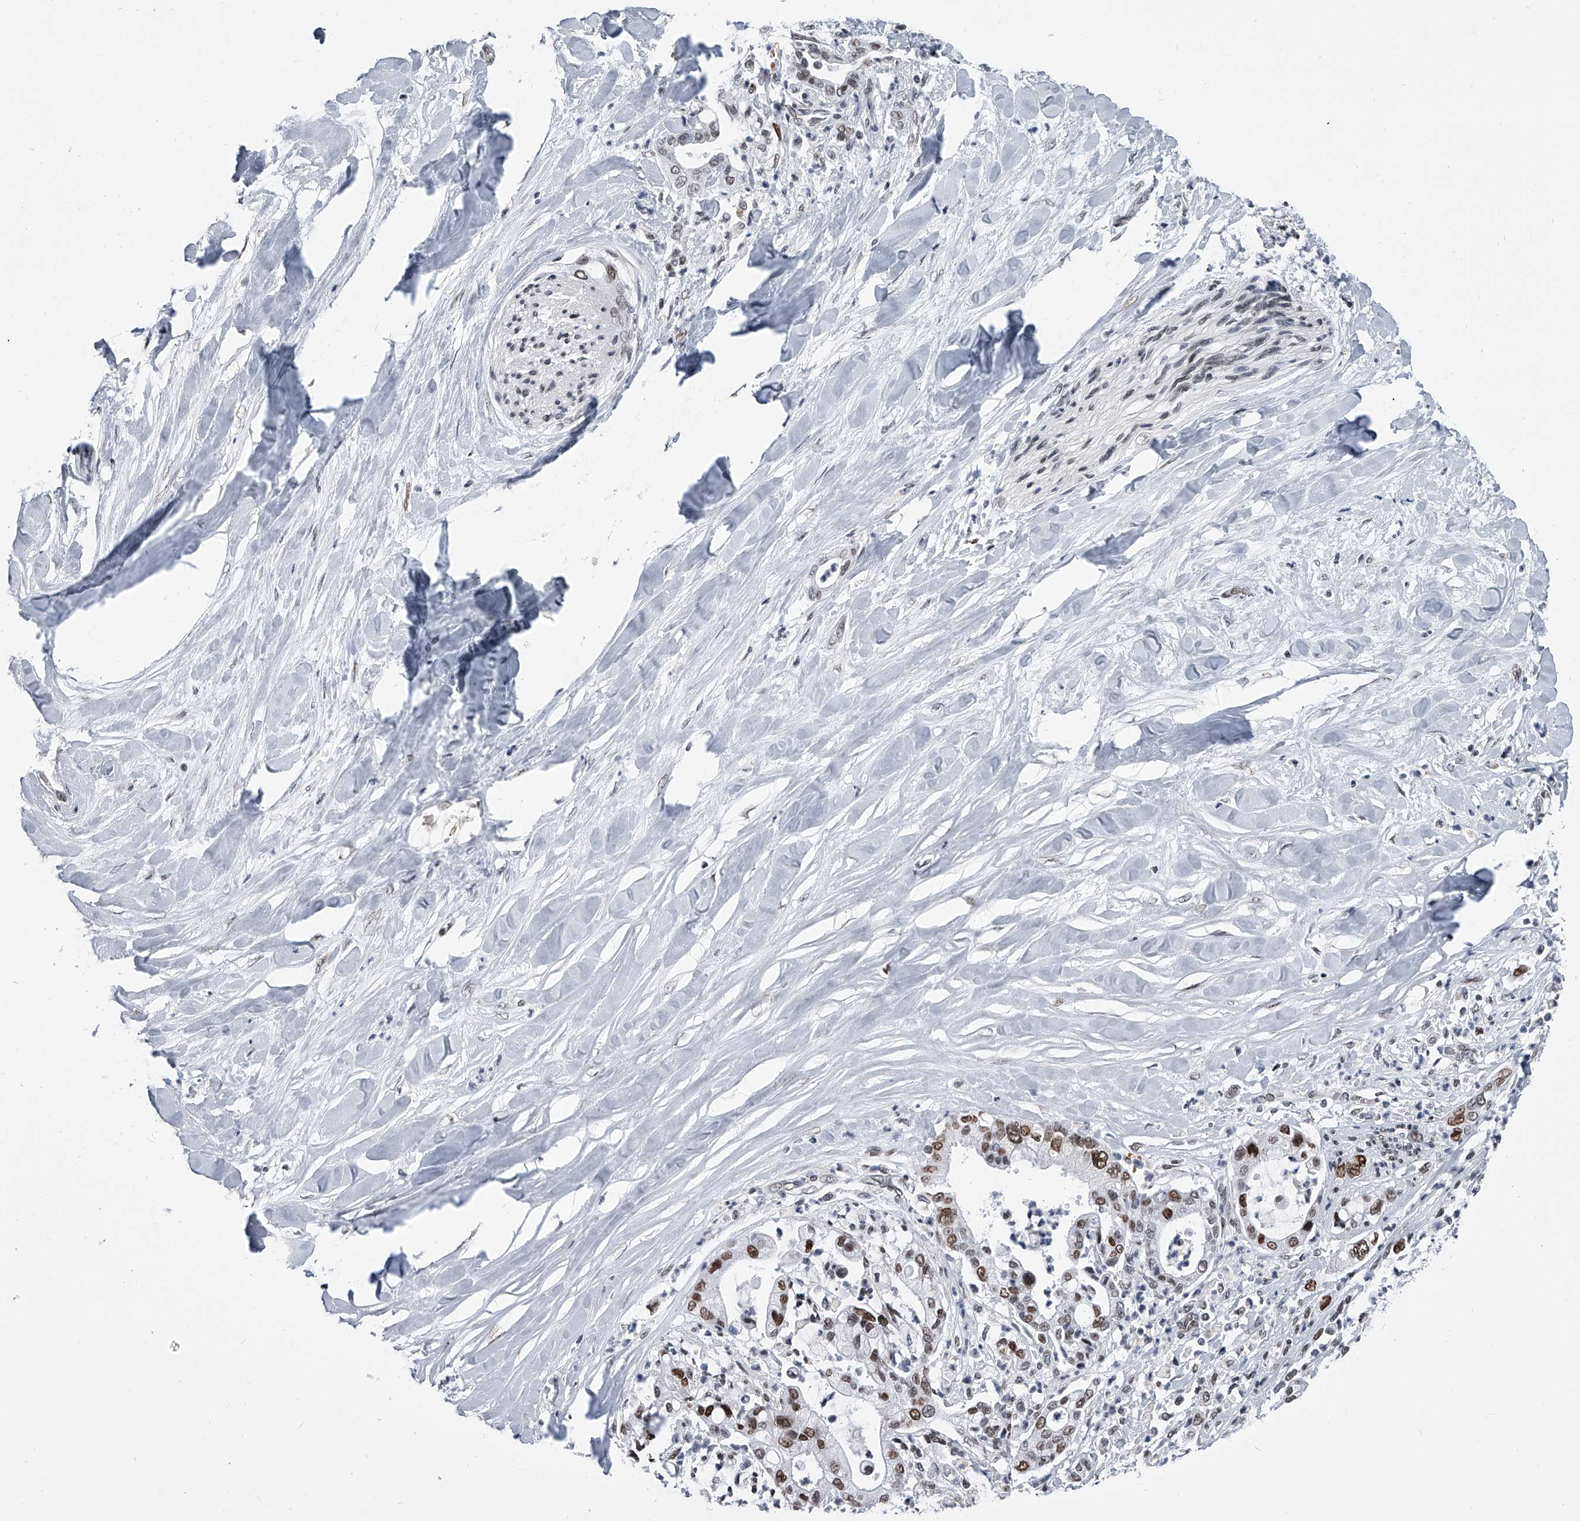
{"staining": {"intensity": "moderate", "quantity": ">75%", "location": "cytoplasmic/membranous,nuclear"}, "tissue": "liver cancer", "cell_type": "Tumor cells", "image_type": "cancer", "snomed": [{"axis": "morphology", "description": "Cholangiocarcinoma"}, {"axis": "topography", "description": "Liver"}], "caption": "Cholangiocarcinoma (liver) stained with a protein marker reveals moderate staining in tumor cells.", "gene": "SIM2", "patient": {"sex": "female", "age": 54}}